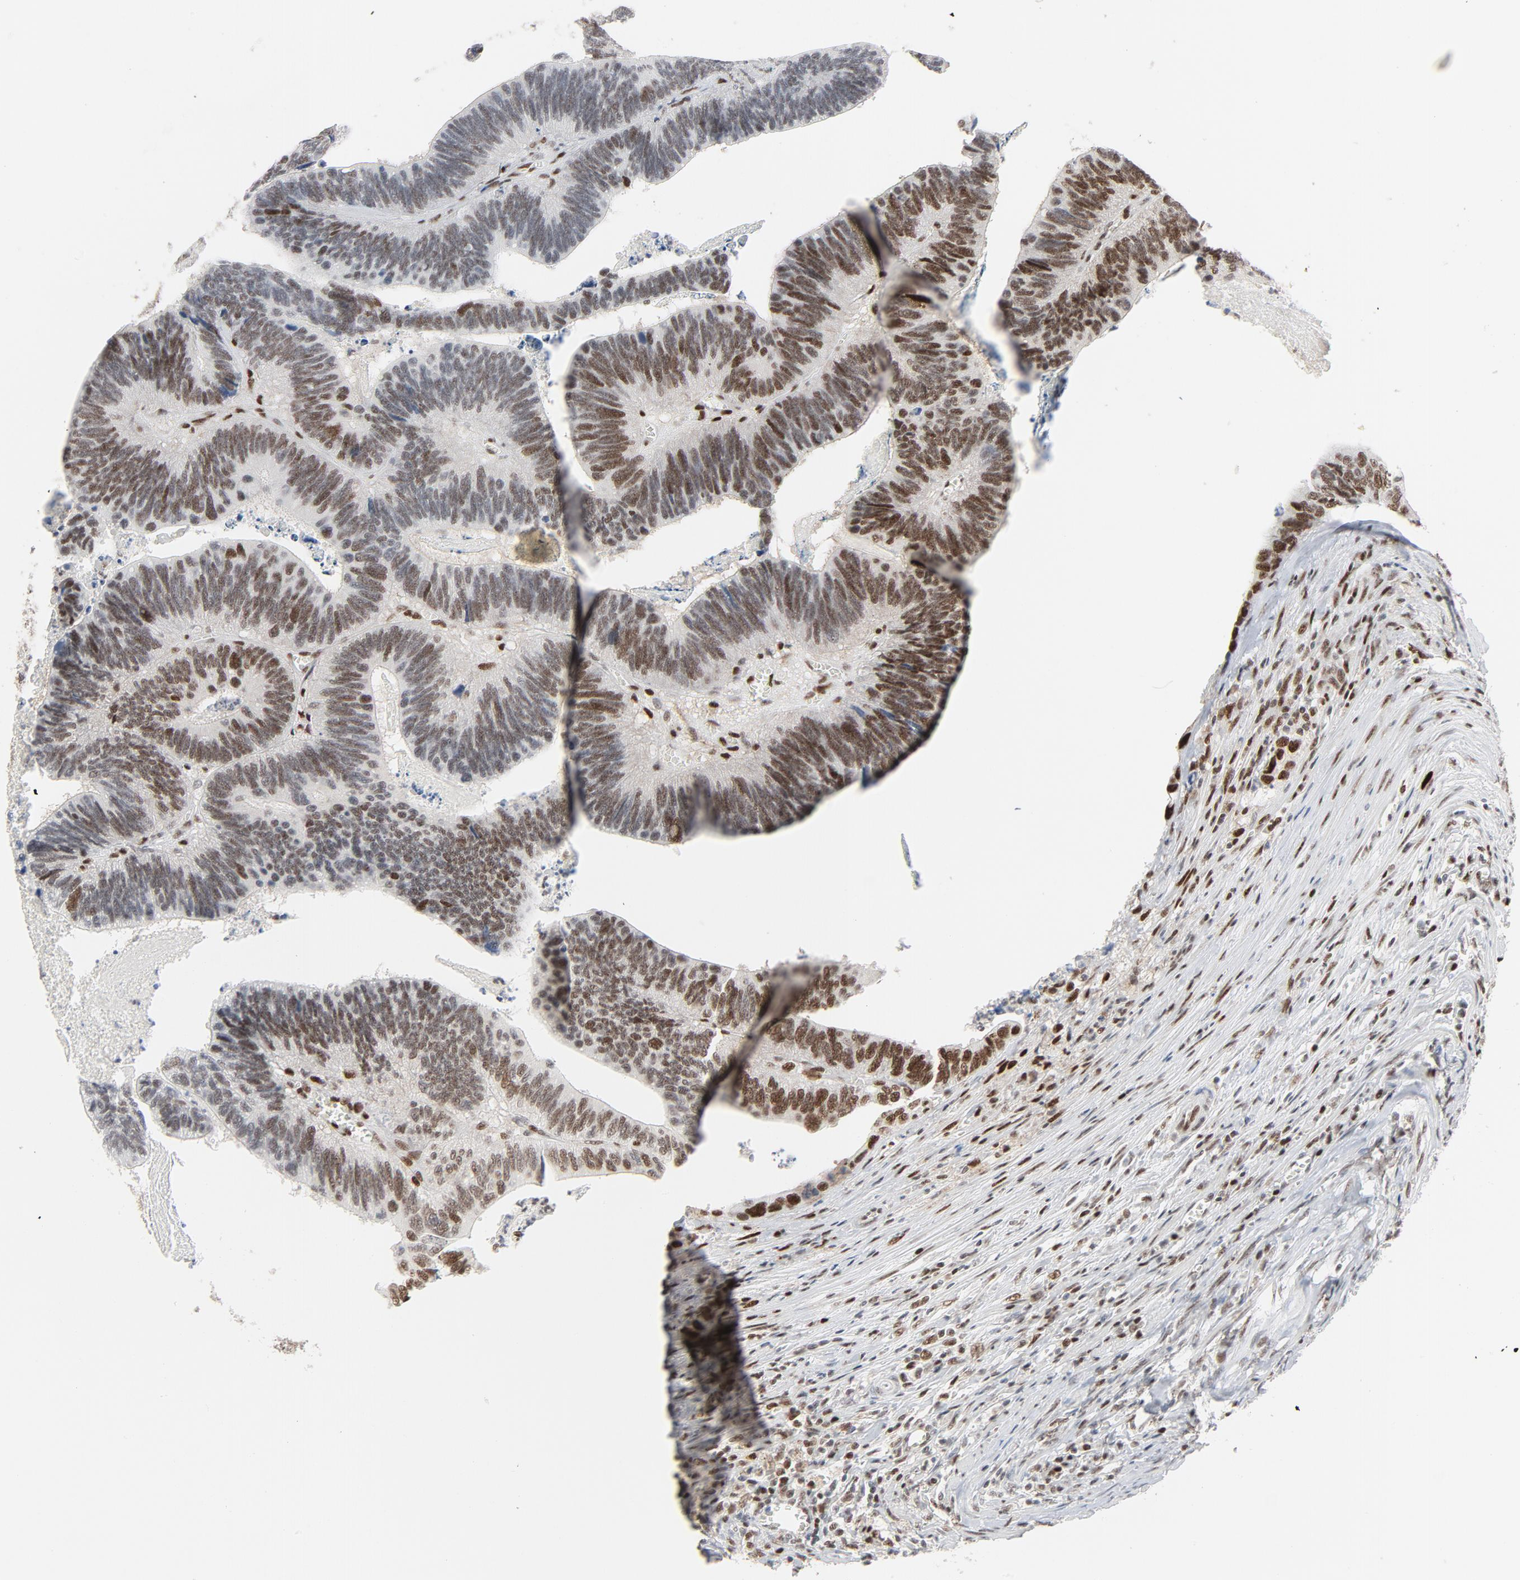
{"staining": {"intensity": "strong", "quantity": "25%-75%", "location": "nuclear"}, "tissue": "colorectal cancer", "cell_type": "Tumor cells", "image_type": "cancer", "snomed": [{"axis": "morphology", "description": "Adenocarcinoma, NOS"}, {"axis": "topography", "description": "Colon"}], "caption": "IHC micrograph of adenocarcinoma (colorectal) stained for a protein (brown), which displays high levels of strong nuclear expression in approximately 25%-75% of tumor cells.", "gene": "JMJD6", "patient": {"sex": "male", "age": 72}}